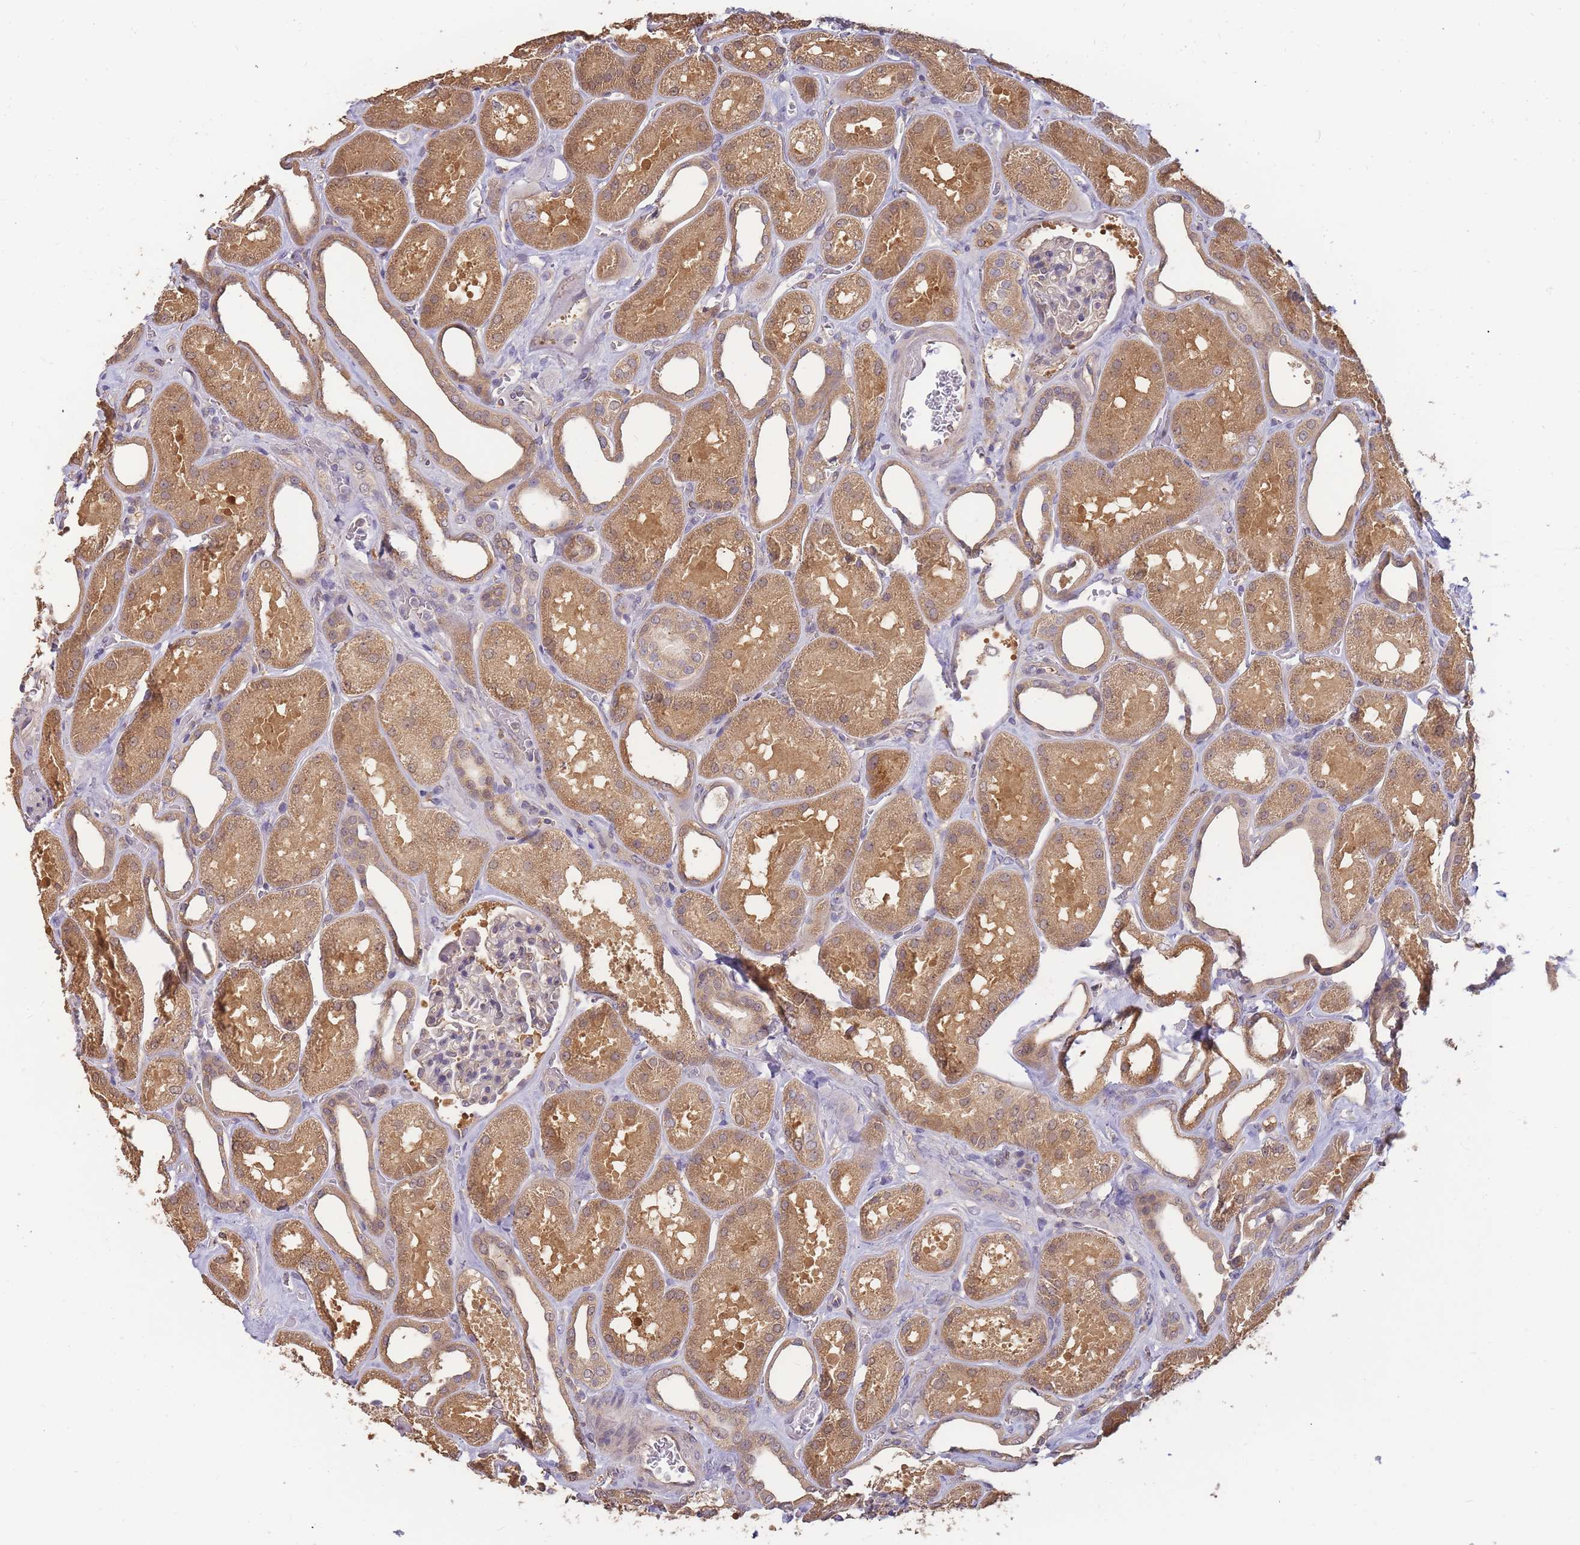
{"staining": {"intensity": "negative", "quantity": "none", "location": "none"}, "tissue": "kidney", "cell_type": "Cells in glomeruli", "image_type": "normal", "snomed": [{"axis": "morphology", "description": "Normal tissue, NOS"}, {"axis": "morphology", "description": "Adenocarcinoma, NOS"}, {"axis": "topography", "description": "Kidney"}], "caption": "Micrograph shows no significant protein positivity in cells in glomeruli of normal kidney. (Brightfield microscopy of DAB immunohistochemistry at high magnification).", "gene": "CDKN2AIPNL", "patient": {"sex": "female", "age": 68}}